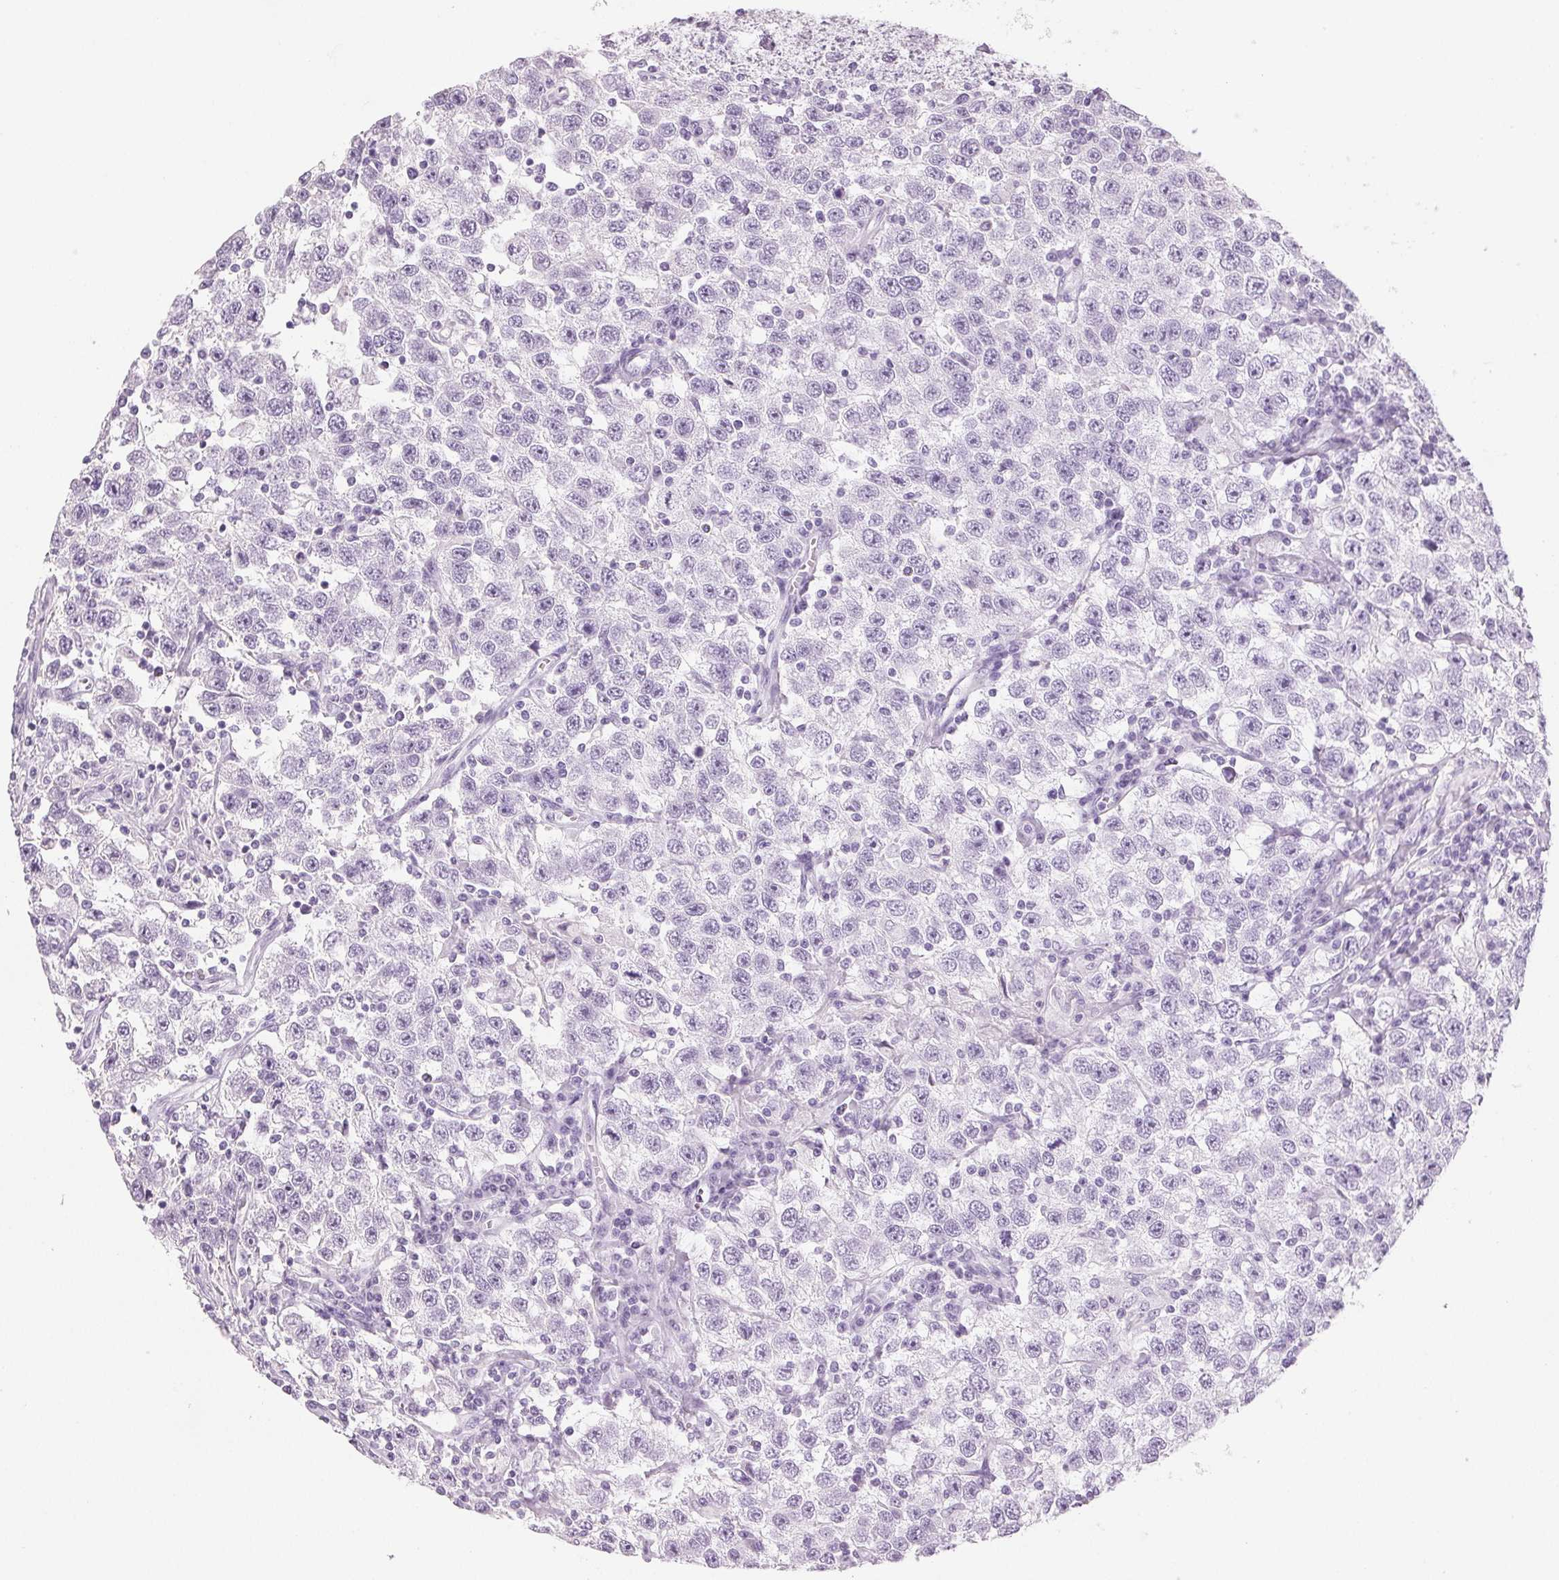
{"staining": {"intensity": "negative", "quantity": "none", "location": "none"}, "tissue": "testis cancer", "cell_type": "Tumor cells", "image_type": "cancer", "snomed": [{"axis": "morphology", "description": "Seminoma, NOS"}, {"axis": "topography", "description": "Testis"}], "caption": "Human testis cancer (seminoma) stained for a protein using immunohistochemistry (IHC) reveals no staining in tumor cells.", "gene": "LTF", "patient": {"sex": "male", "age": 41}}